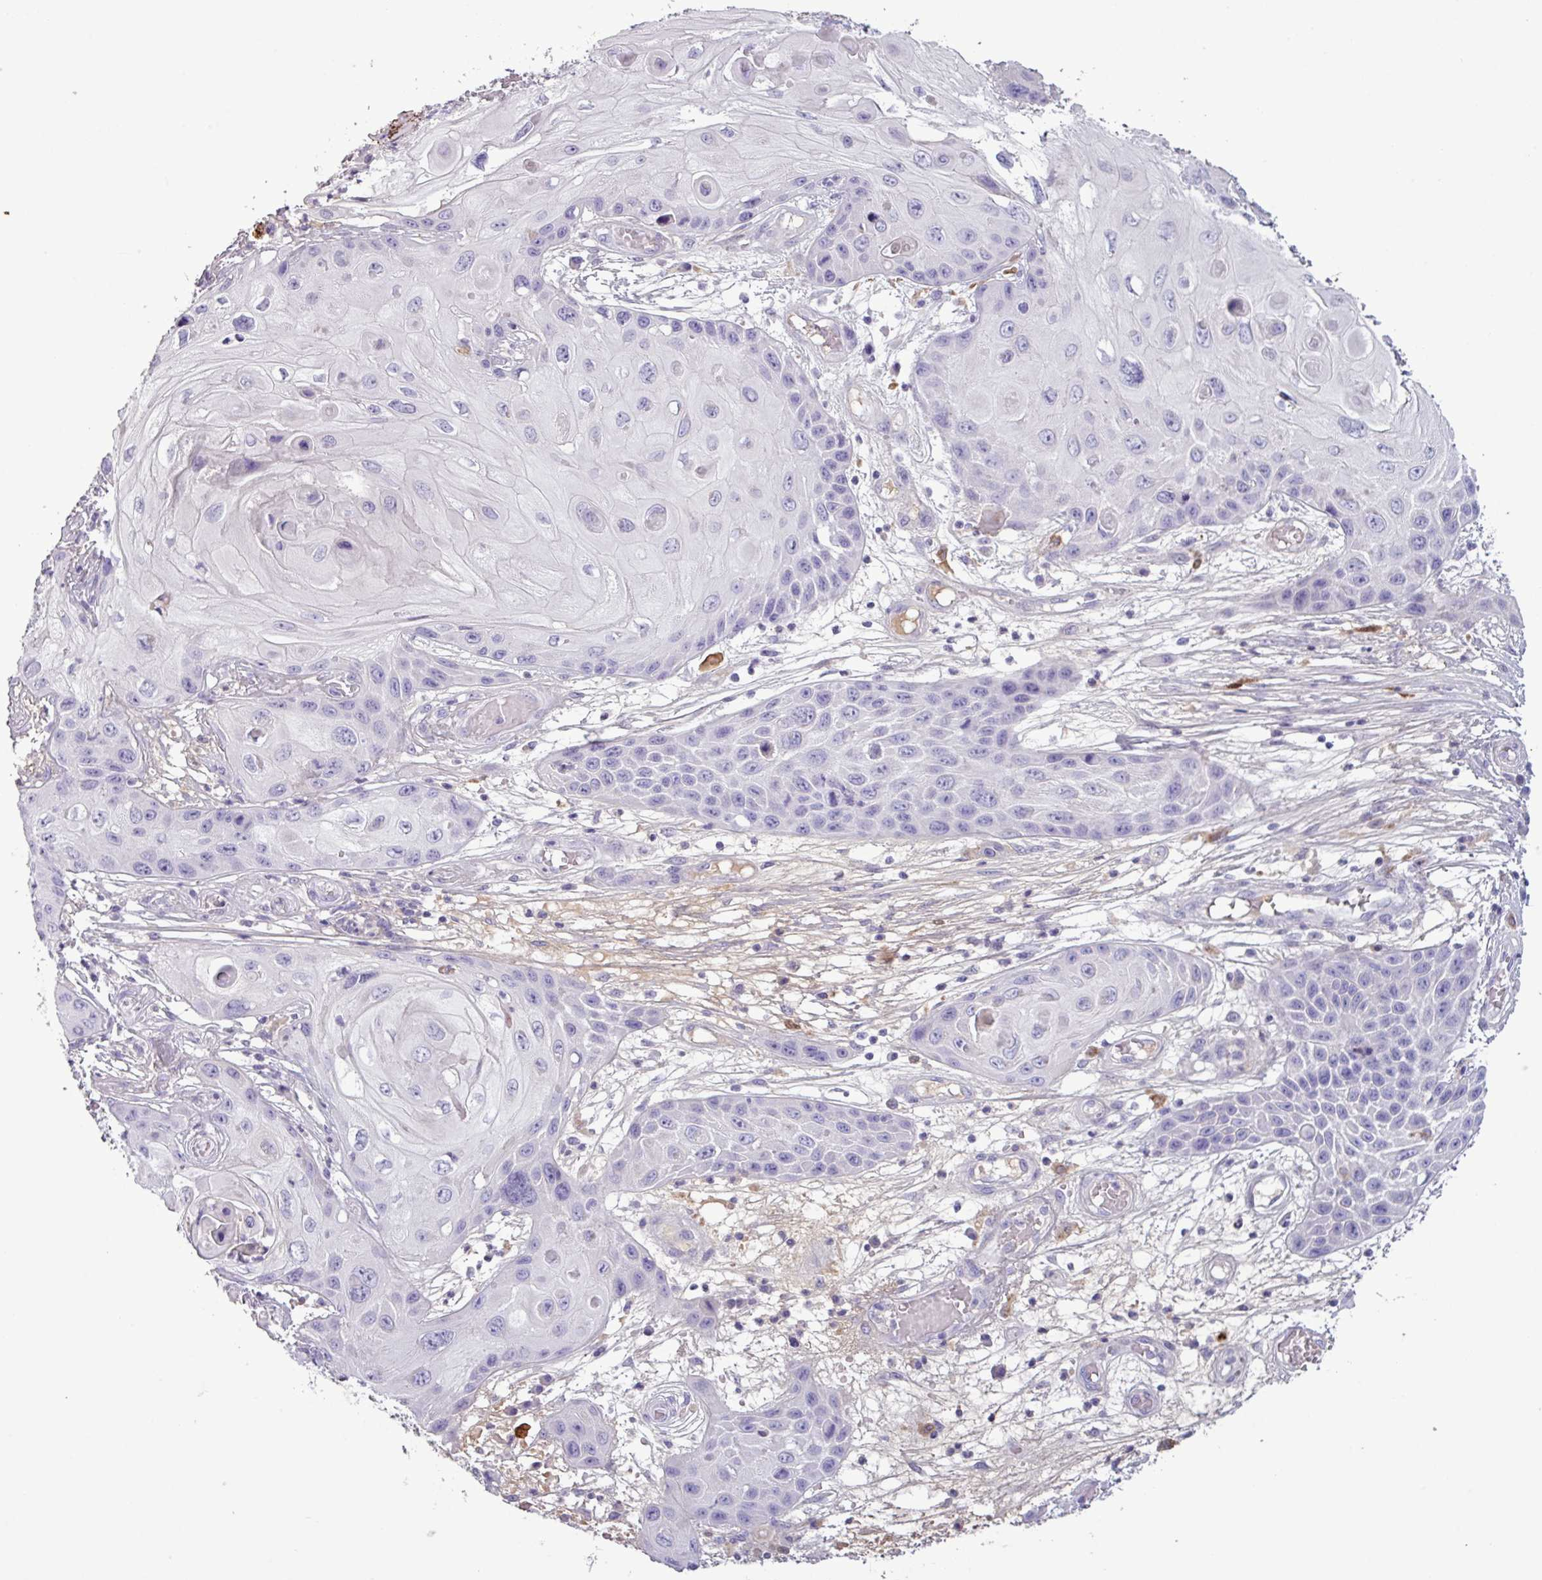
{"staining": {"intensity": "negative", "quantity": "none", "location": "none"}, "tissue": "skin cancer", "cell_type": "Tumor cells", "image_type": "cancer", "snomed": [{"axis": "morphology", "description": "Squamous cell carcinoma, NOS"}, {"axis": "topography", "description": "Skin"}, {"axis": "topography", "description": "Vulva"}], "caption": "Protein analysis of skin squamous cell carcinoma shows no significant positivity in tumor cells.", "gene": "C4B", "patient": {"sex": "female", "age": 44}}